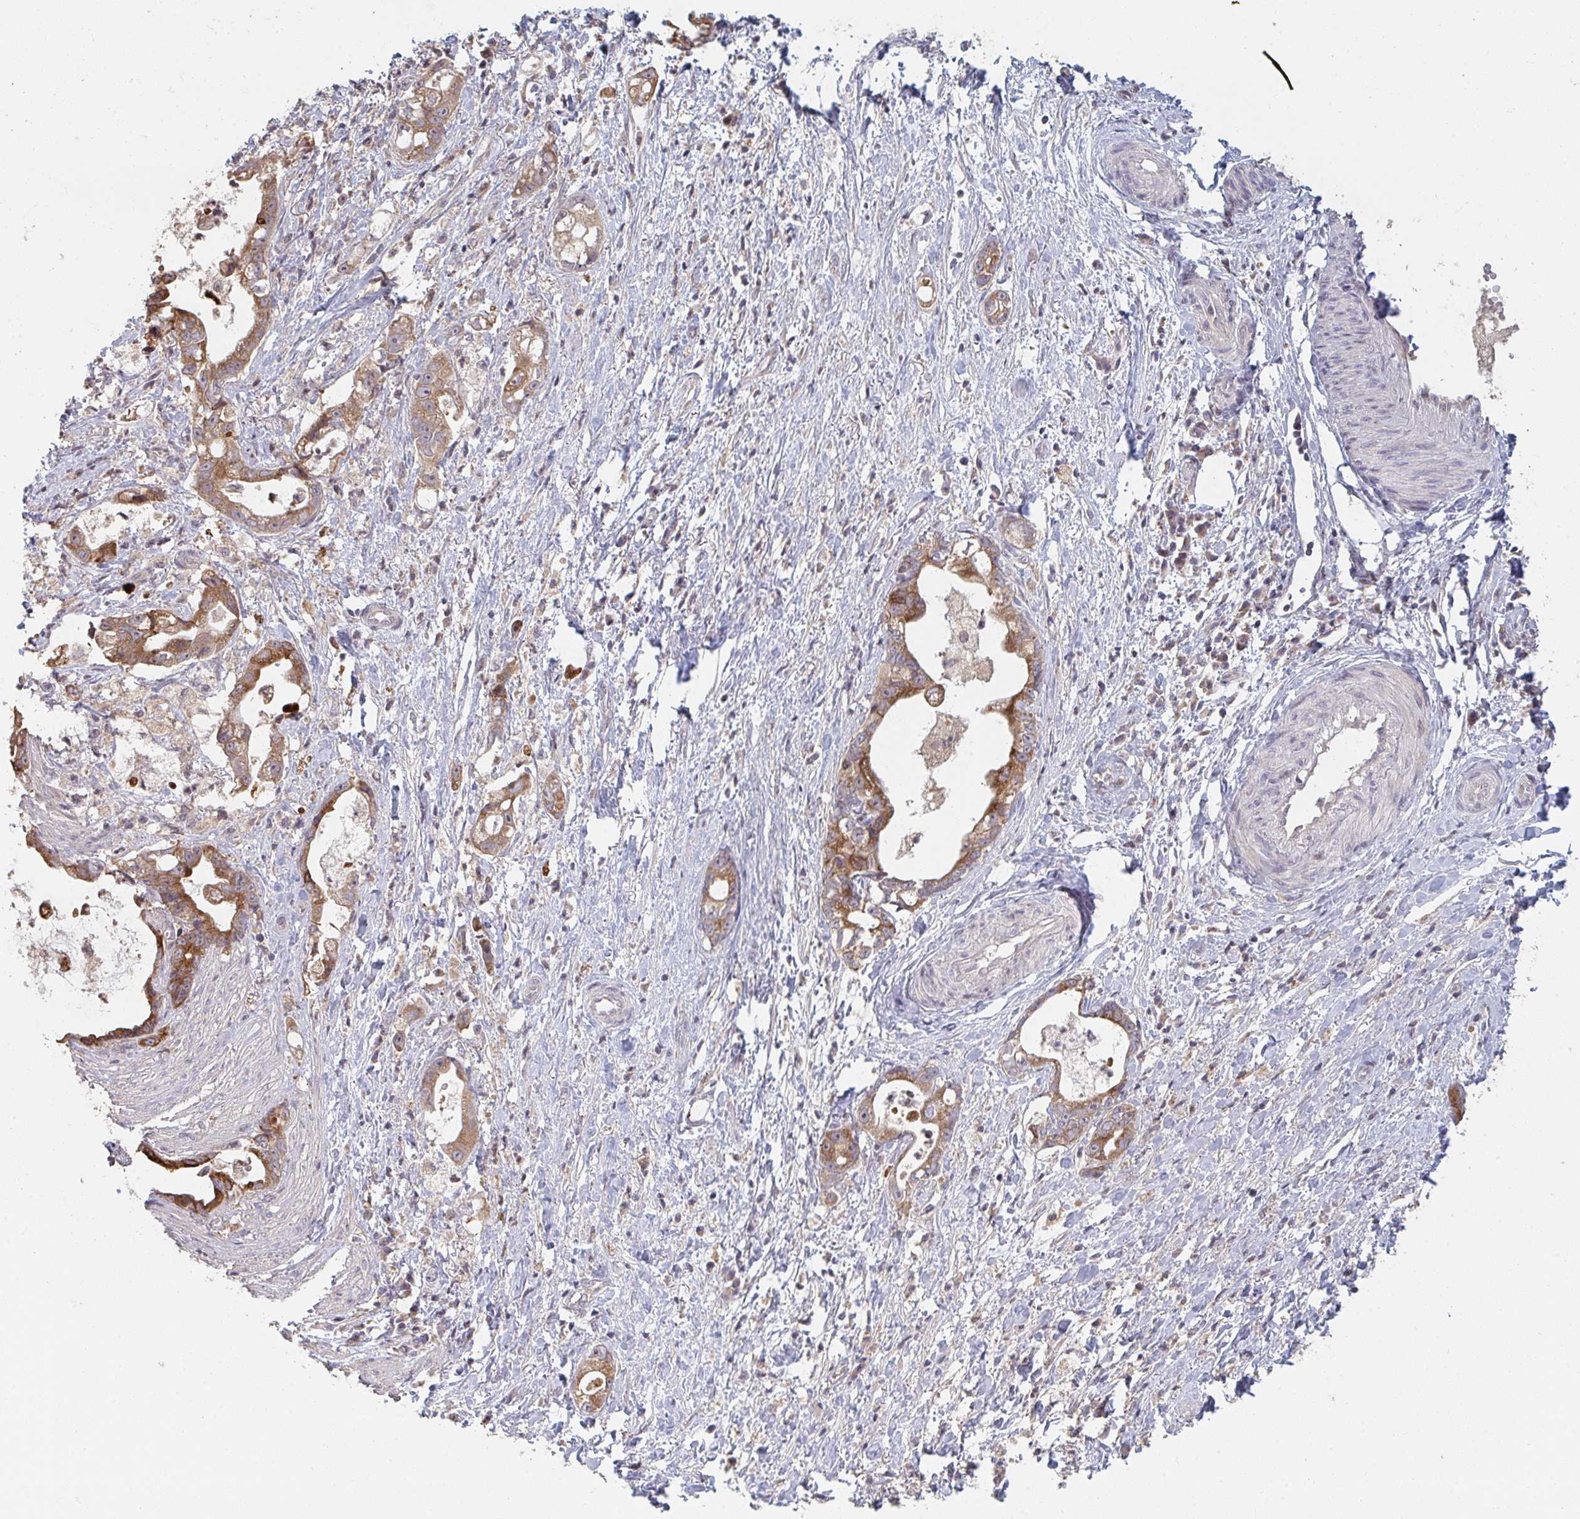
{"staining": {"intensity": "moderate", "quantity": ">75%", "location": "cytoplasmic/membranous"}, "tissue": "stomach cancer", "cell_type": "Tumor cells", "image_type": "cancer", "snomed": [{"axis": "morphology", "description": "Adenocarcinoma, NOS"}, {"axis": "topography", "description": "Stomach"}], "caption": "Approximately >75% of tumor cells in stomach cancer (adenocarcinoma) show moderate cytoplasmic/membranous protein expression as visualized by brown immunohistochemical staining.", "gene": "DCST1", "patient": {"sex": "male", "age": 55}}